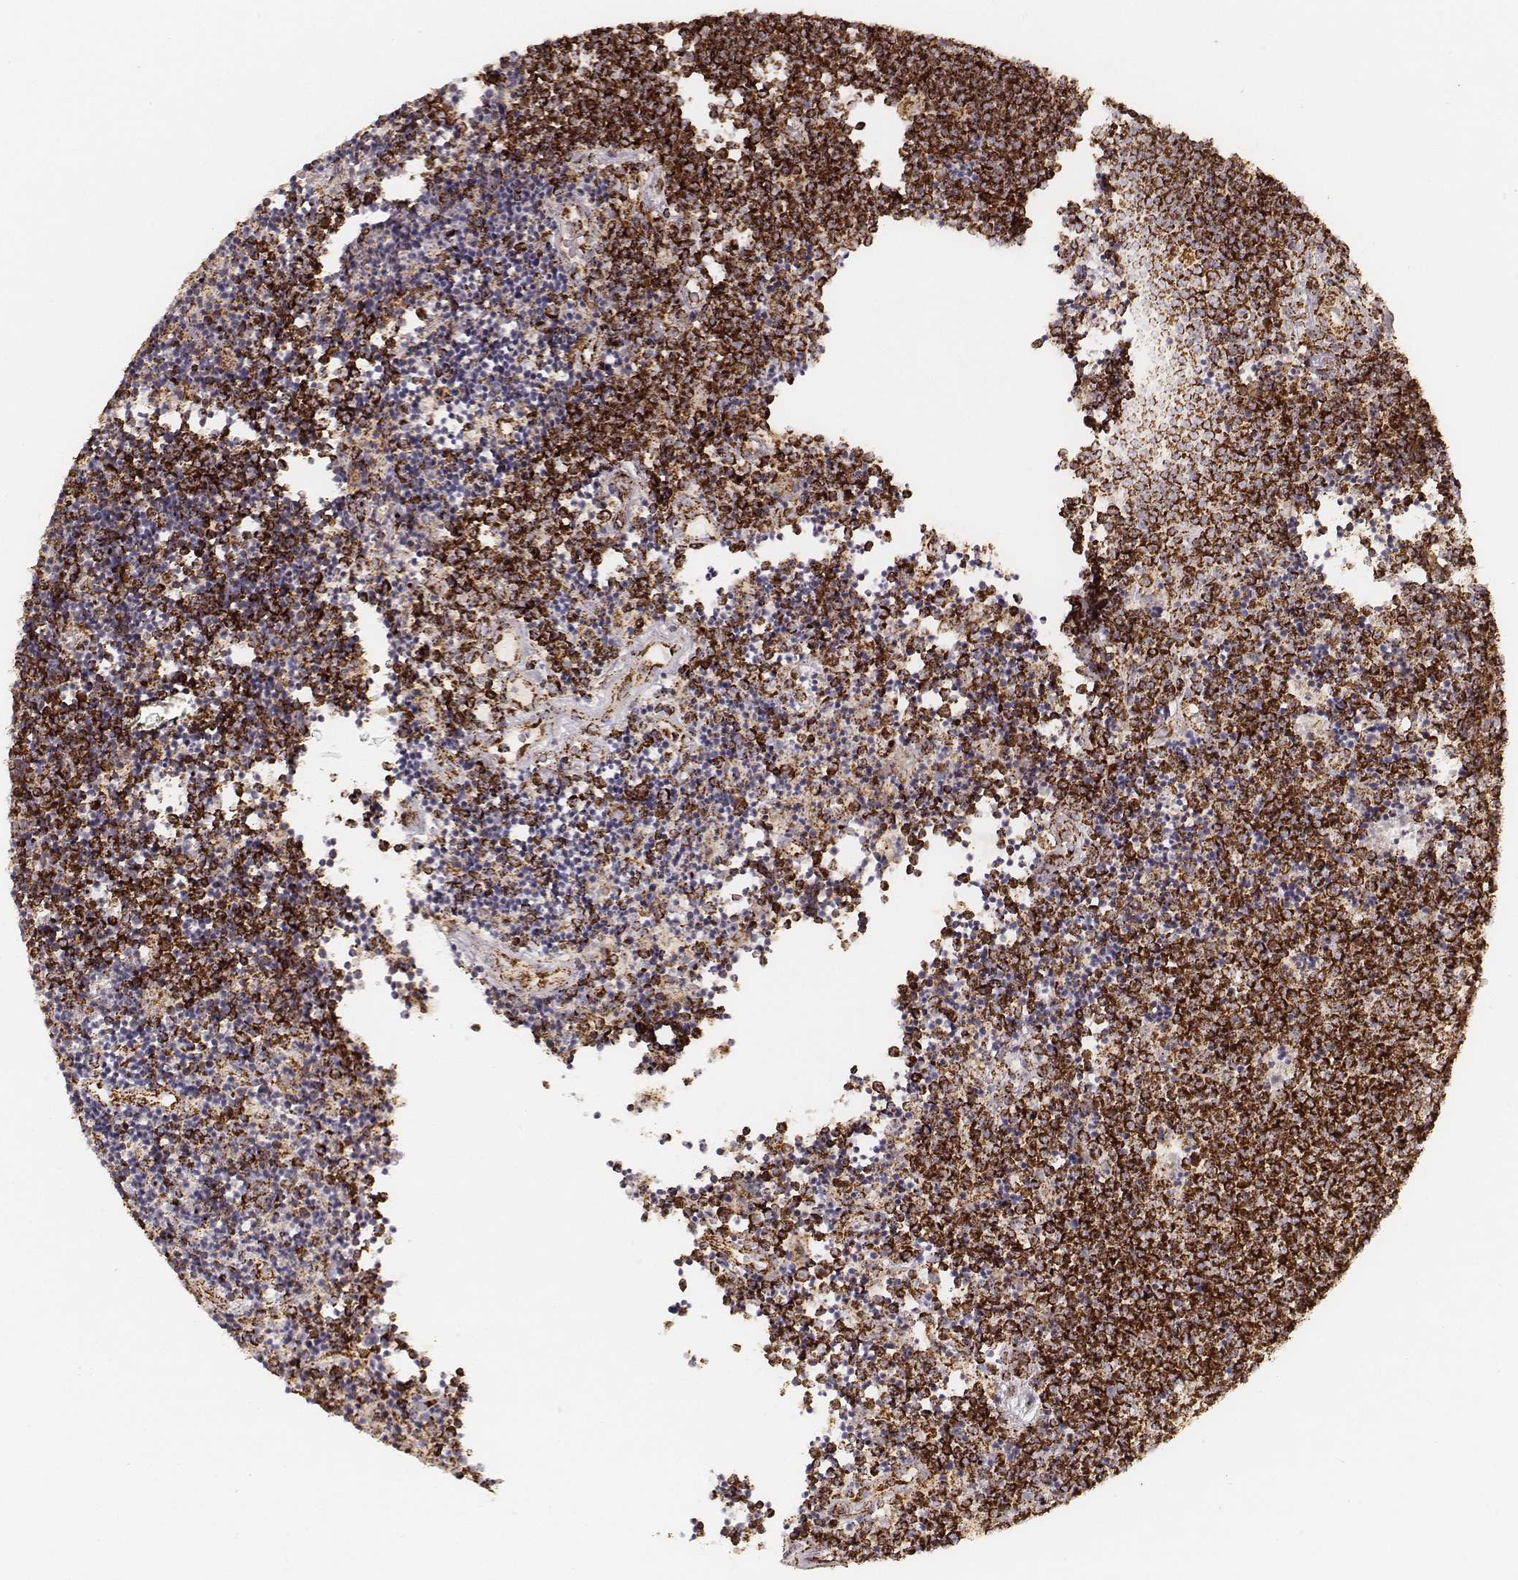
{"staining": {"intensity": "strong", "quantity": ">75%", "location": "cytoplasmic/membranous"}, "tissue": "lymphoma", "cell_type": "Tumor cells", "image_type": "cancer", "snomed": [{"axis": "morphology", "description": "Malignant lymphoma, non-Hodgkin's type, Low grade"}, {"axis": "topography", "description": "Brain"}], "caption": "A brown stain labels strong cytoplasmic/membranous expression of a protein in human malignant lymphoma, non-Hodgkin's type (low-grade) tumor cells.", "gene": "CS", "patient": {"sex": "female", "age": 66}}